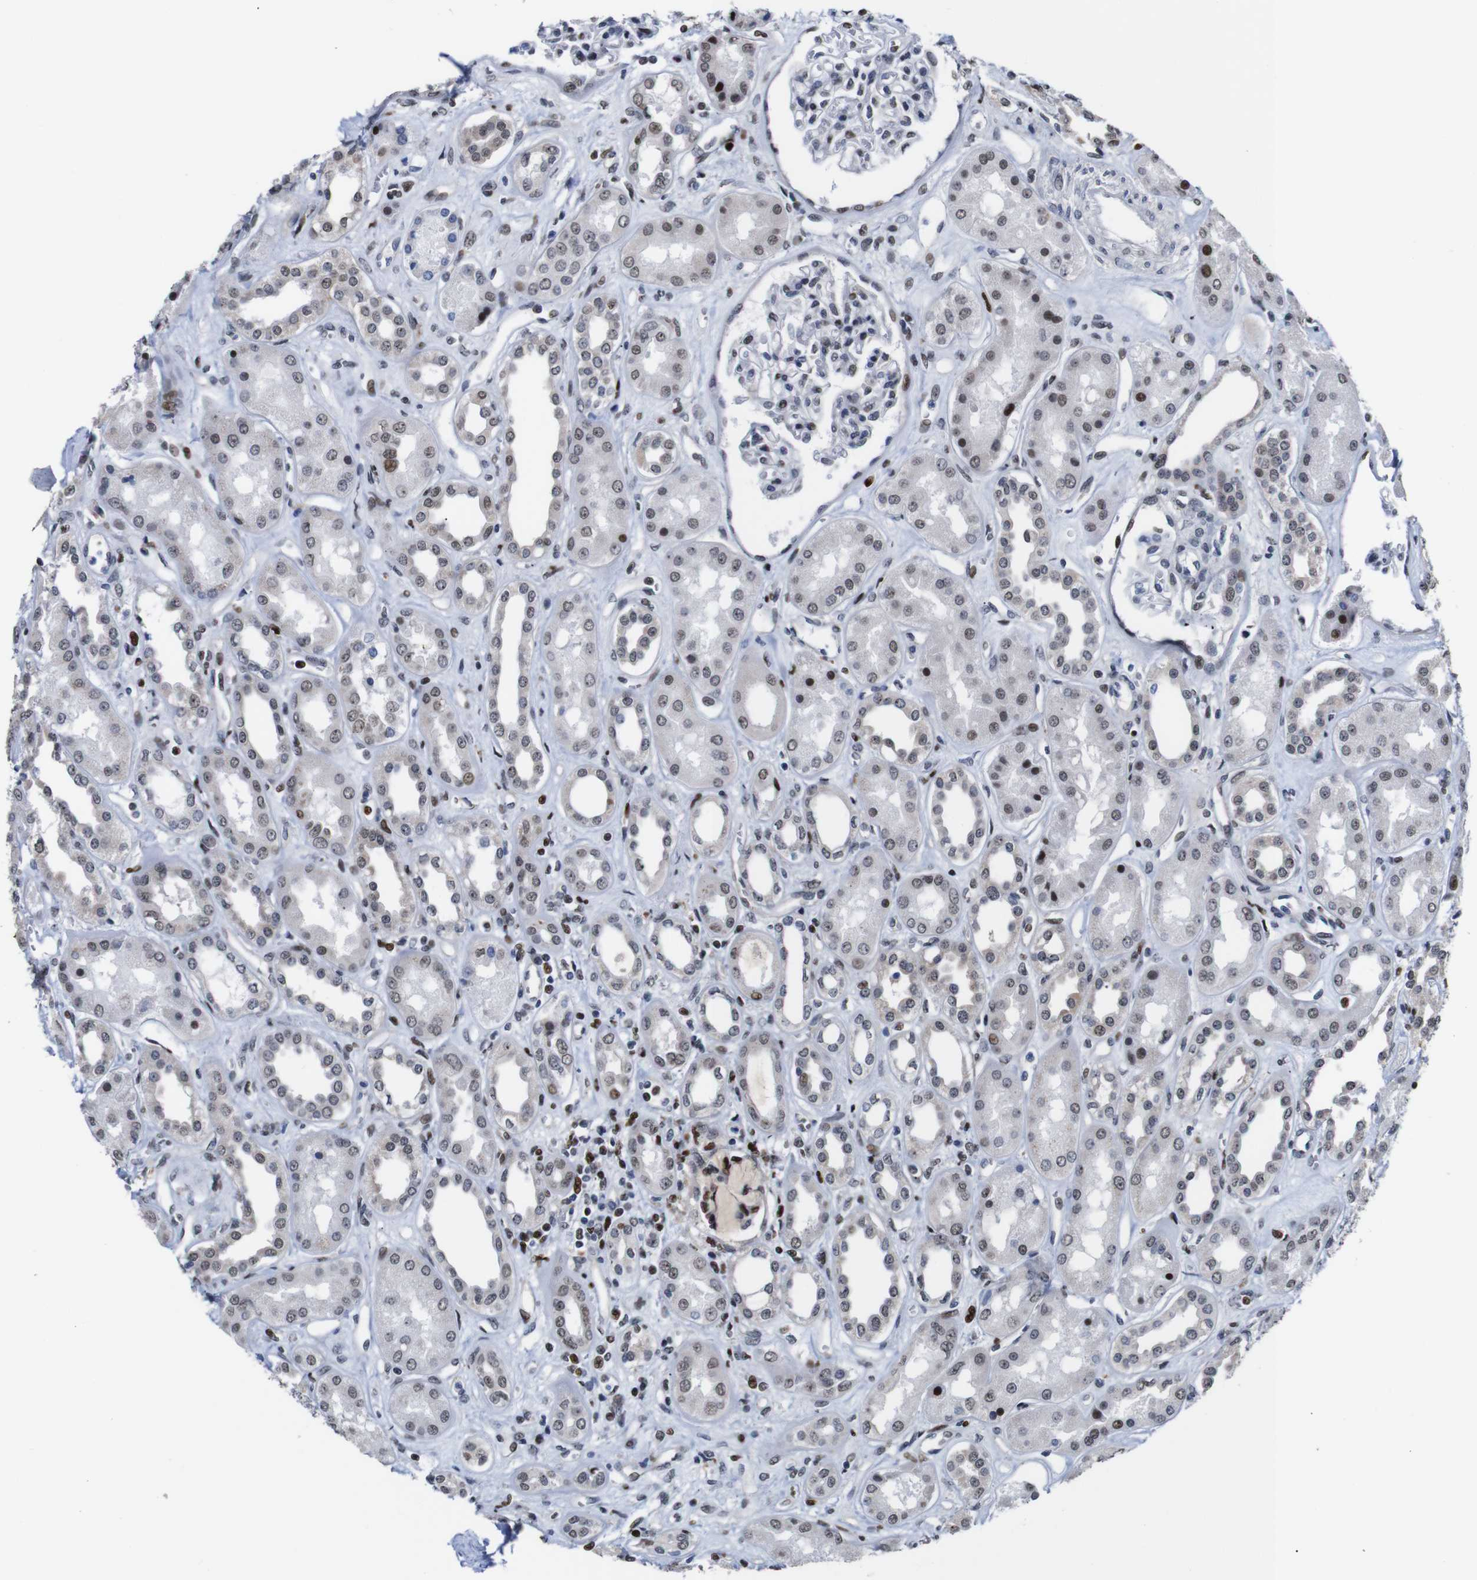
{"staining": {"intensity": "moderate", "quantity": "<25%", "location": "nuclear"}, "tissue": "kidney", "cell_type": "Cells in glomeruli", "image_type": "normal", "snomed": [{"axis": "morphology", "description": "Normal tissue, NOS"}, {"axis": "topography", "description": "Kidney"}], "caption": "A high-resolution image shows IHC staining of normal kidney, which shows moderate nuclear expression in approximately <25% of cells in glomeruli. The protein of interest is shown in brown color, while the nuclei are stained blue.", "gene": "GATA6", "patient": {"sex": "male", "age": 59}}